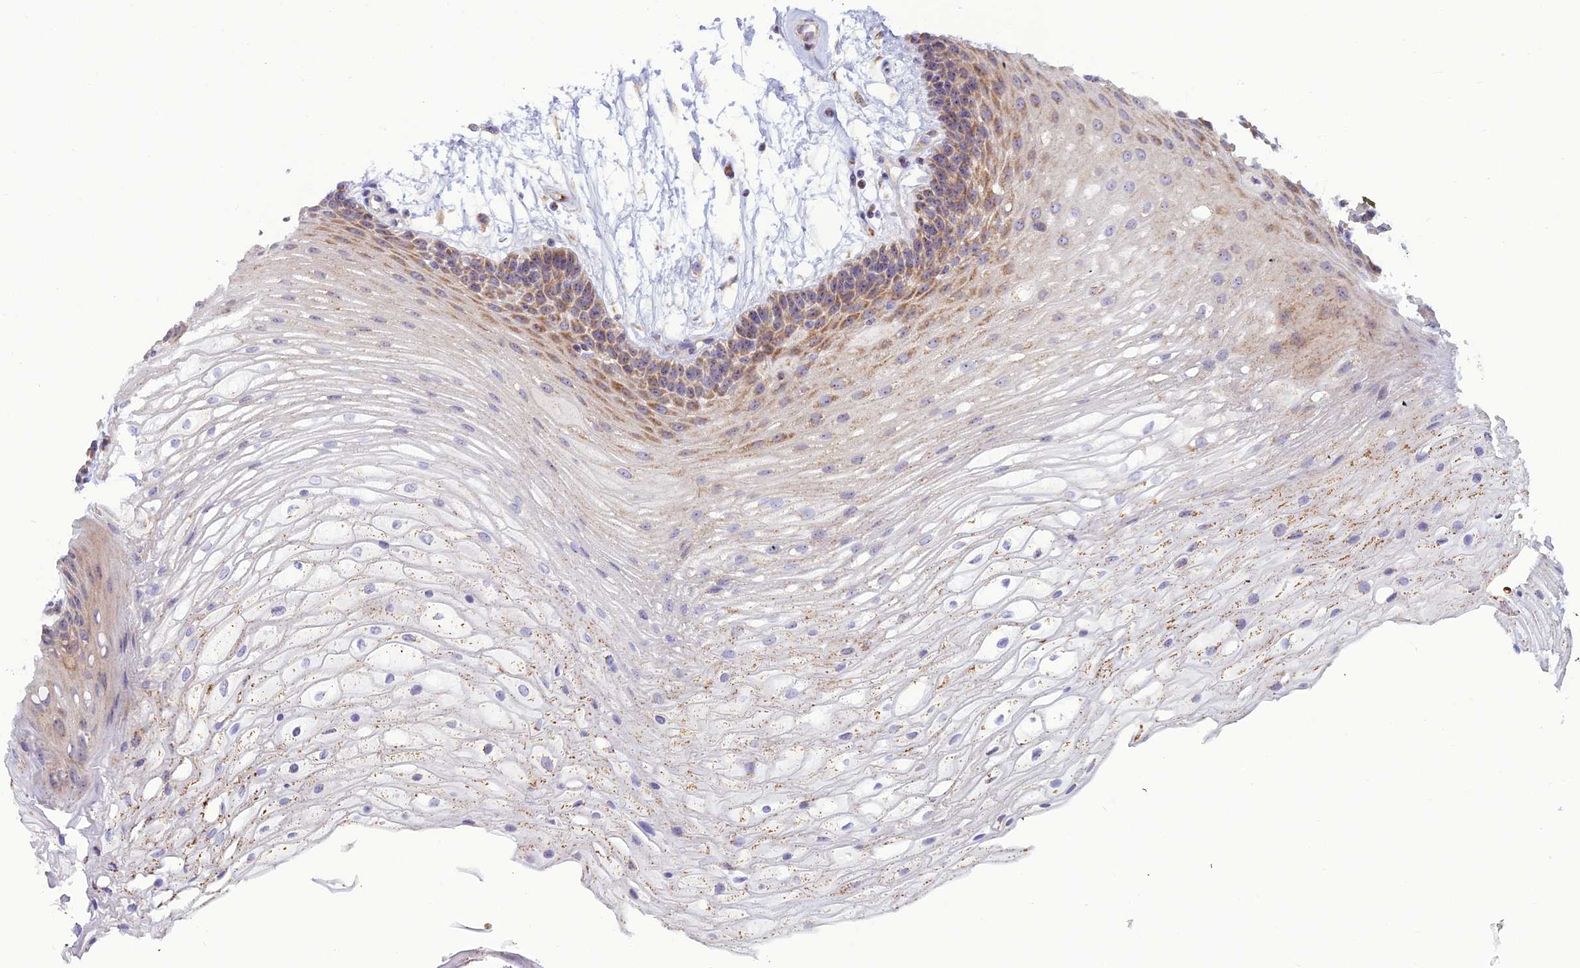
{"staining": {"intensity": "moderate", "quantity": ">75%", "location": "cytoplasmic/membranous"}, "tissue": "oral mucosa", "cell_type": "Squamous epithelial cells", "image_type": "normal", "snomed": [{"axis": "morphology", "description": "Normal tissue, NOS"}, {"axis": "topography", "description": "Oral tissue"}], "caption": "Squamous epithelial cells show medium levels of moderate cytoplasmic/membranous positivity in approximately >75% of cells in unremarkable human oral mucosa.", "gene": "SLC35F4", "patient": {"sex": "female", "age": 80}}